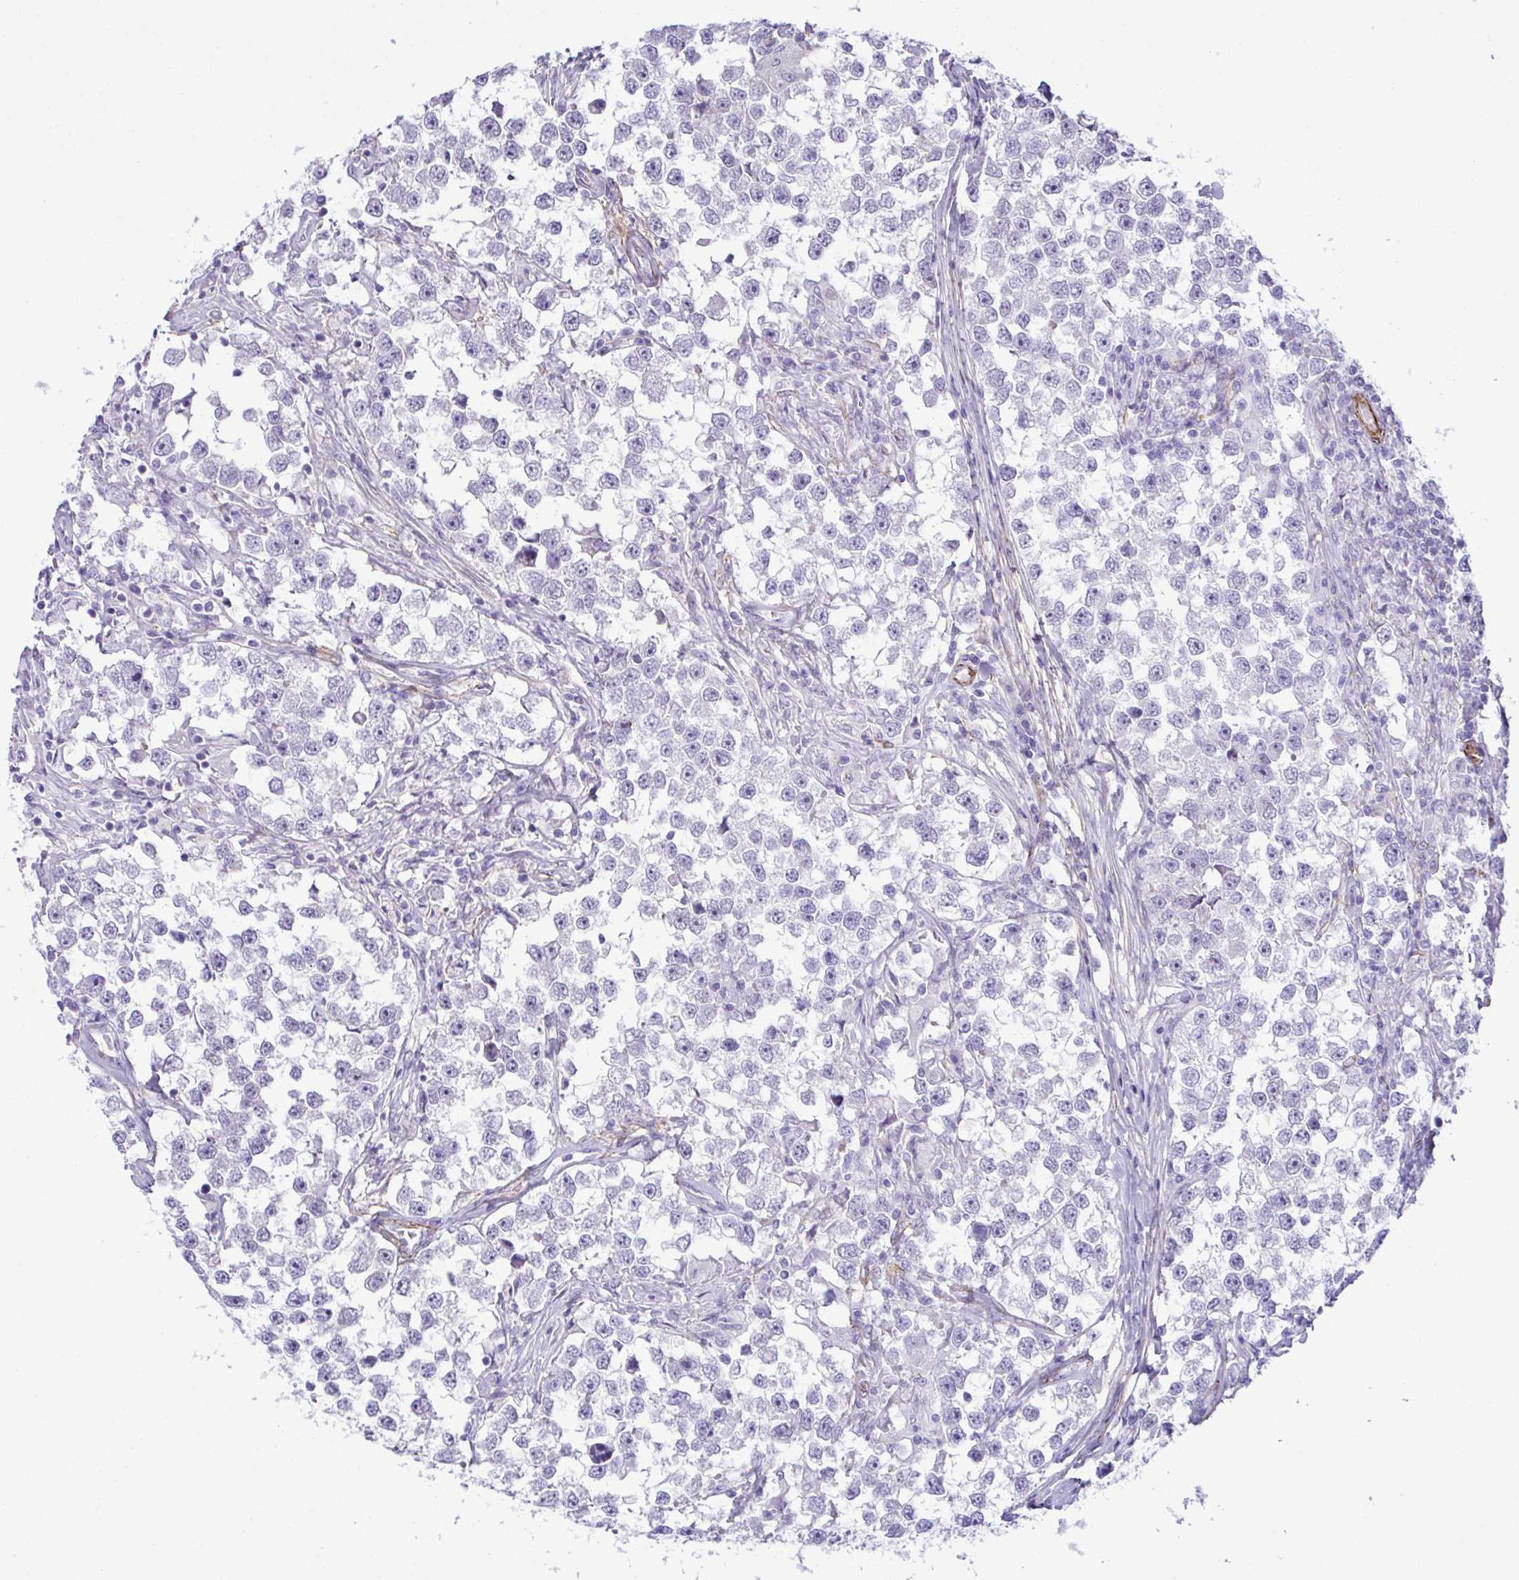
{"staining": {"intensity": "negative", "quantity": "none", "location": "none"}, "tissue": "testis cancer", "cell_type": "Tumor cells", "image_type": "cancer", "snomed": [{"axis": "morphology", "description": "Seminoma, NOS"}, {"axis": "topography", "description": "Testis"}], "caption": "Tumor cells show no significant staining in testis cancer (seminoma).", "gene": "SYNPO2L", "patient": {"sex": "male", "age": 46}}